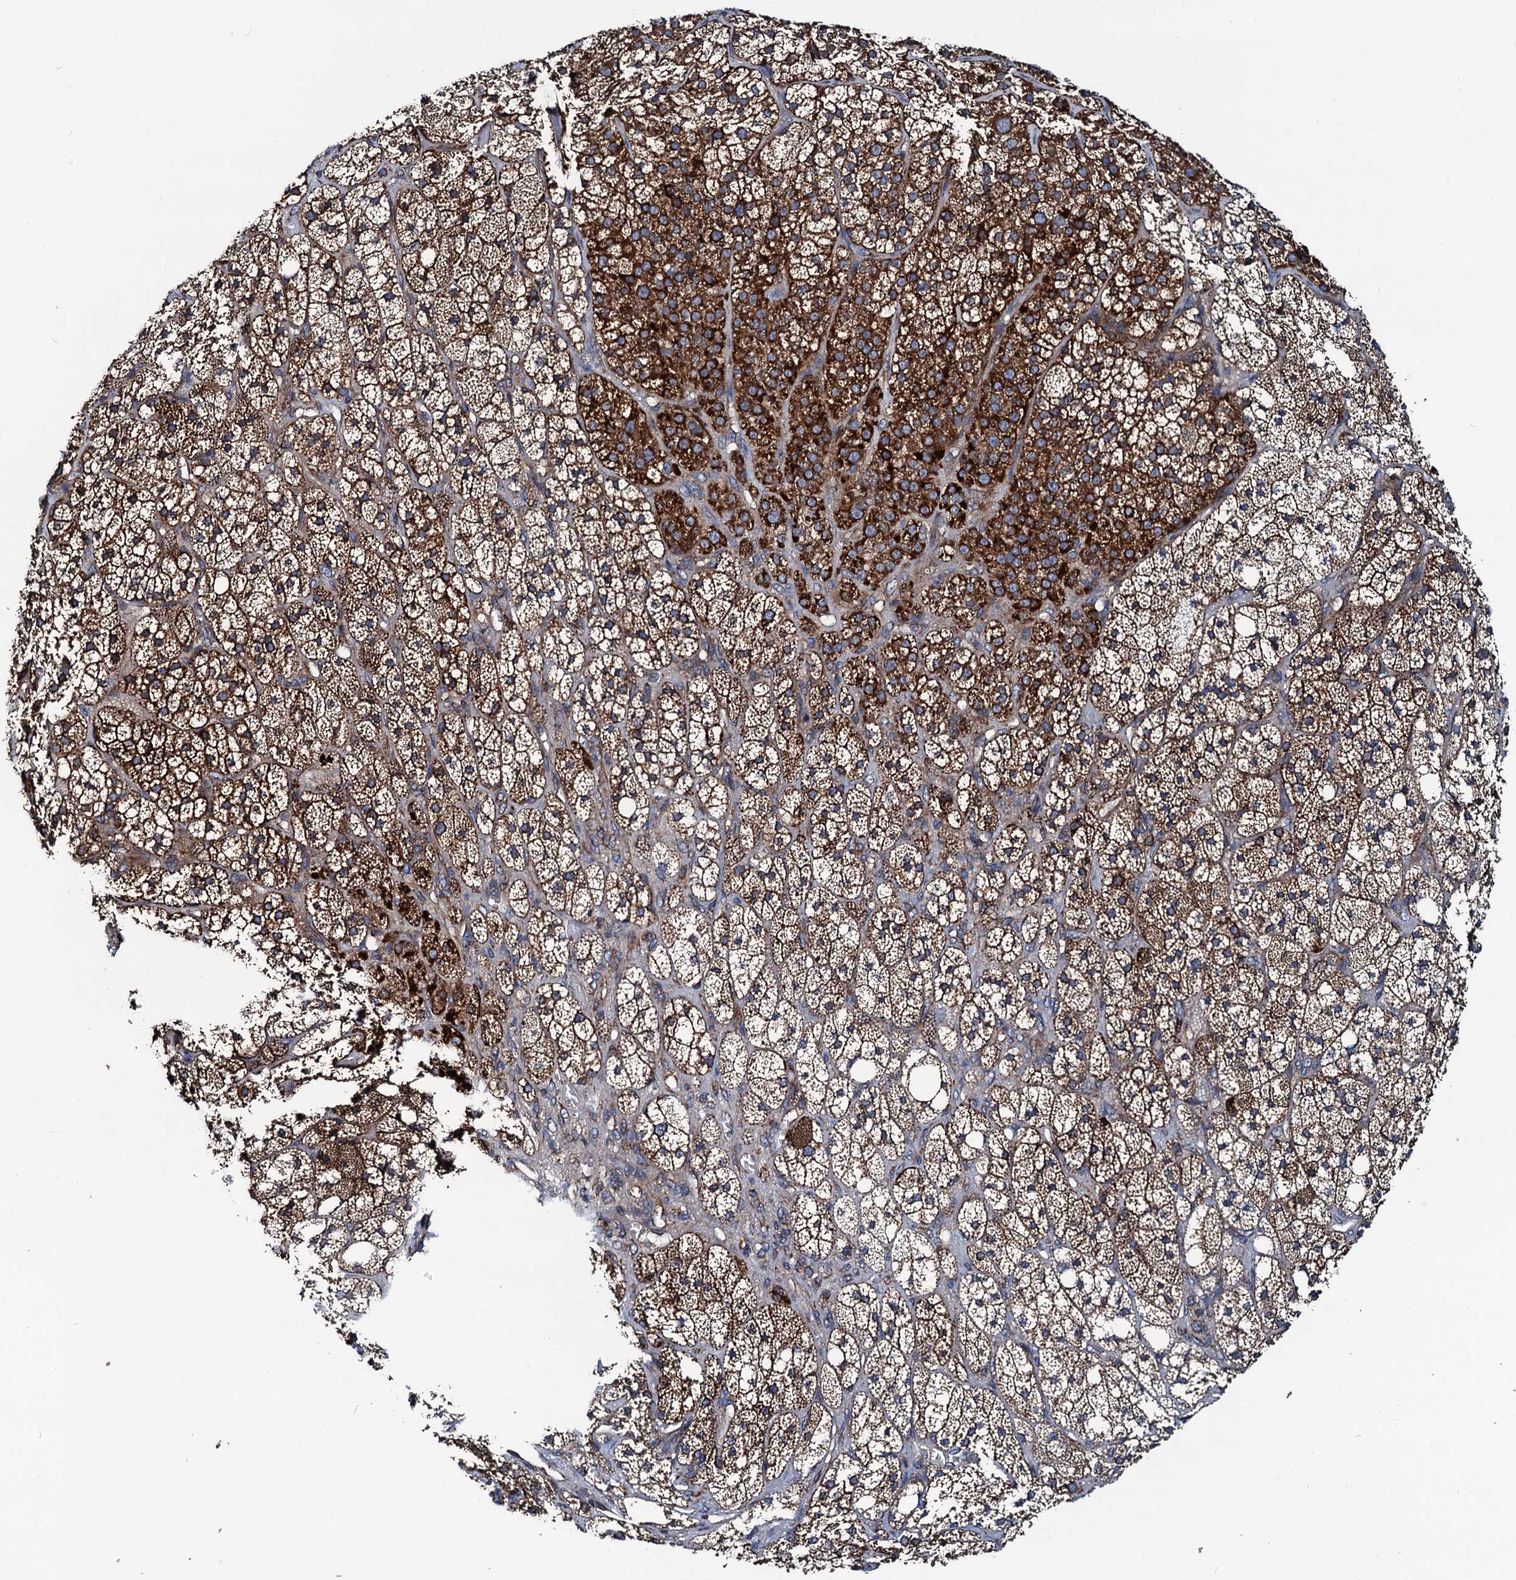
{"staining": {"intensity": "strong", "quantity": "25%-75%", "location": "cytoplasmic/membranous"}, "tissue": "adrenal gland", "cell_type": "Glandular cells", "image_type": "normal", "snomed": [{"axis": "morphology", "description": "Normal tissue, NOS"}, {"axis": "topography", "description": "Adrenal gland"}], "caption": "Immunohistochemical staining of benign adrenal gland displays 25%-75% levels of strong cytoplasmic/membranous protein positivity in about 25%-75% of glandular cells.", "gene": "NEK1", "patient": {"sex": "male", "age": 61}}